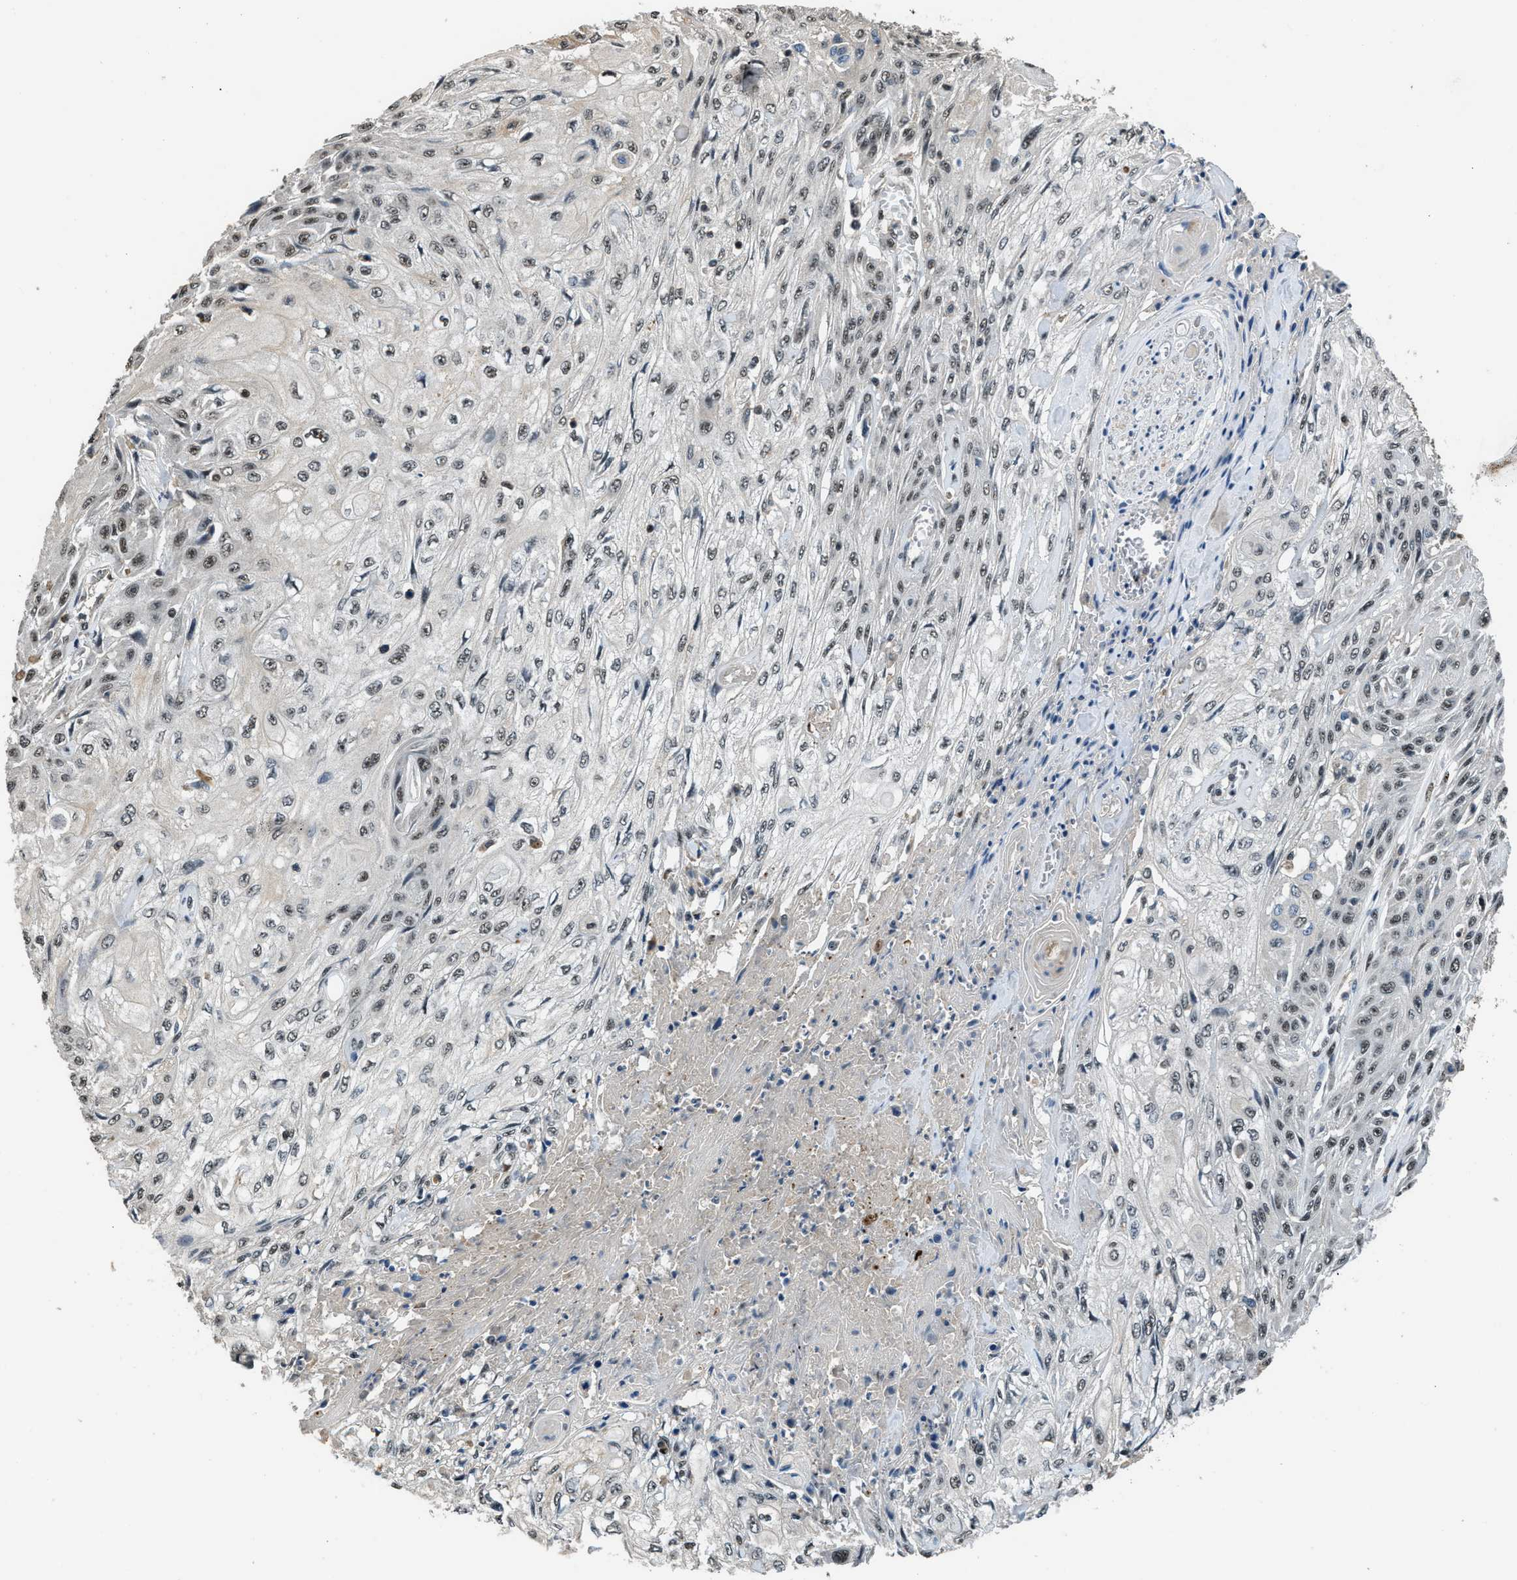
{"staining": {"intensity": "weak", "quantity": "25%-75%", "location": "nuclear"}, "tissue": "skin cancer", "cell_type": "Tumor cells", "image_type": "cancer", "snomed": [{"axis": "morphology", "description": "Squamous cell carcinoma, NOS"}, {"axis": "morphology", "description": "Squamous cell carcinoma, metastatic, NOS"}, {"axis": "topography", "description": "Skin"}, {"axis": "topography", "description": "Lymph node"}], "caption": "A brown stain shows weak nuclear expression of a protein in human skin squamous cell carcinoma tumor cells.", "gene": "SLC15A4", "patient": {"sex": "male", "age": 75}}